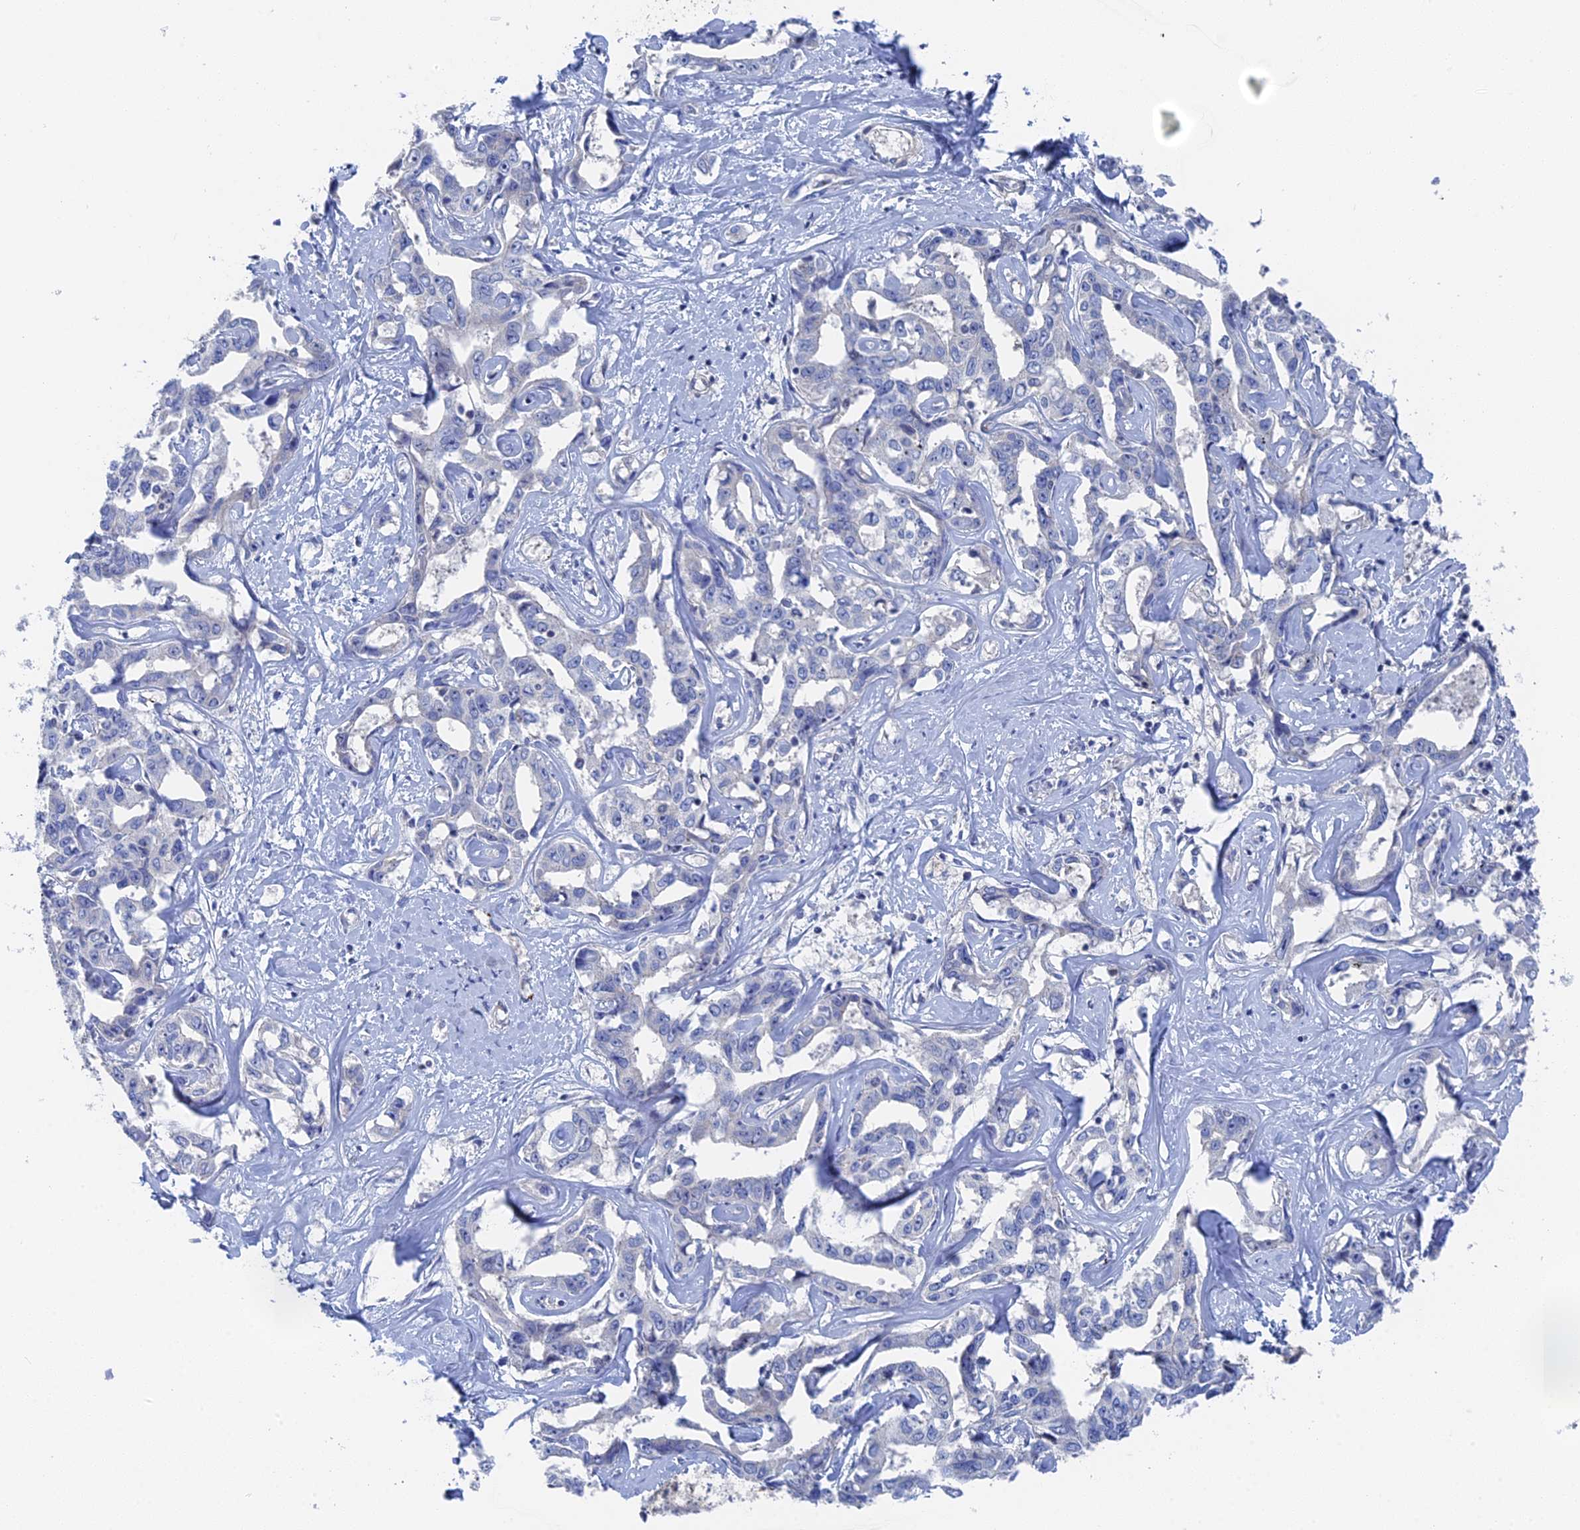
{"staining": {"intensity": "negative", "quantity": "none", "location": "none"}, "tissue": "liver cancer", "cell_type": "Tumor cells", "image_type": "cancer", "snomed": [{"axis": "morphology", "description": "Cholangiocarcinoma"}, {"axis": "topography", "description": "Liver"}], "caption": "Tumor cells show no significant positivity in liver cholangiocarcinoma.", "gene": "MTHFSD", "patient": {"sex": "male", "age": 59}}